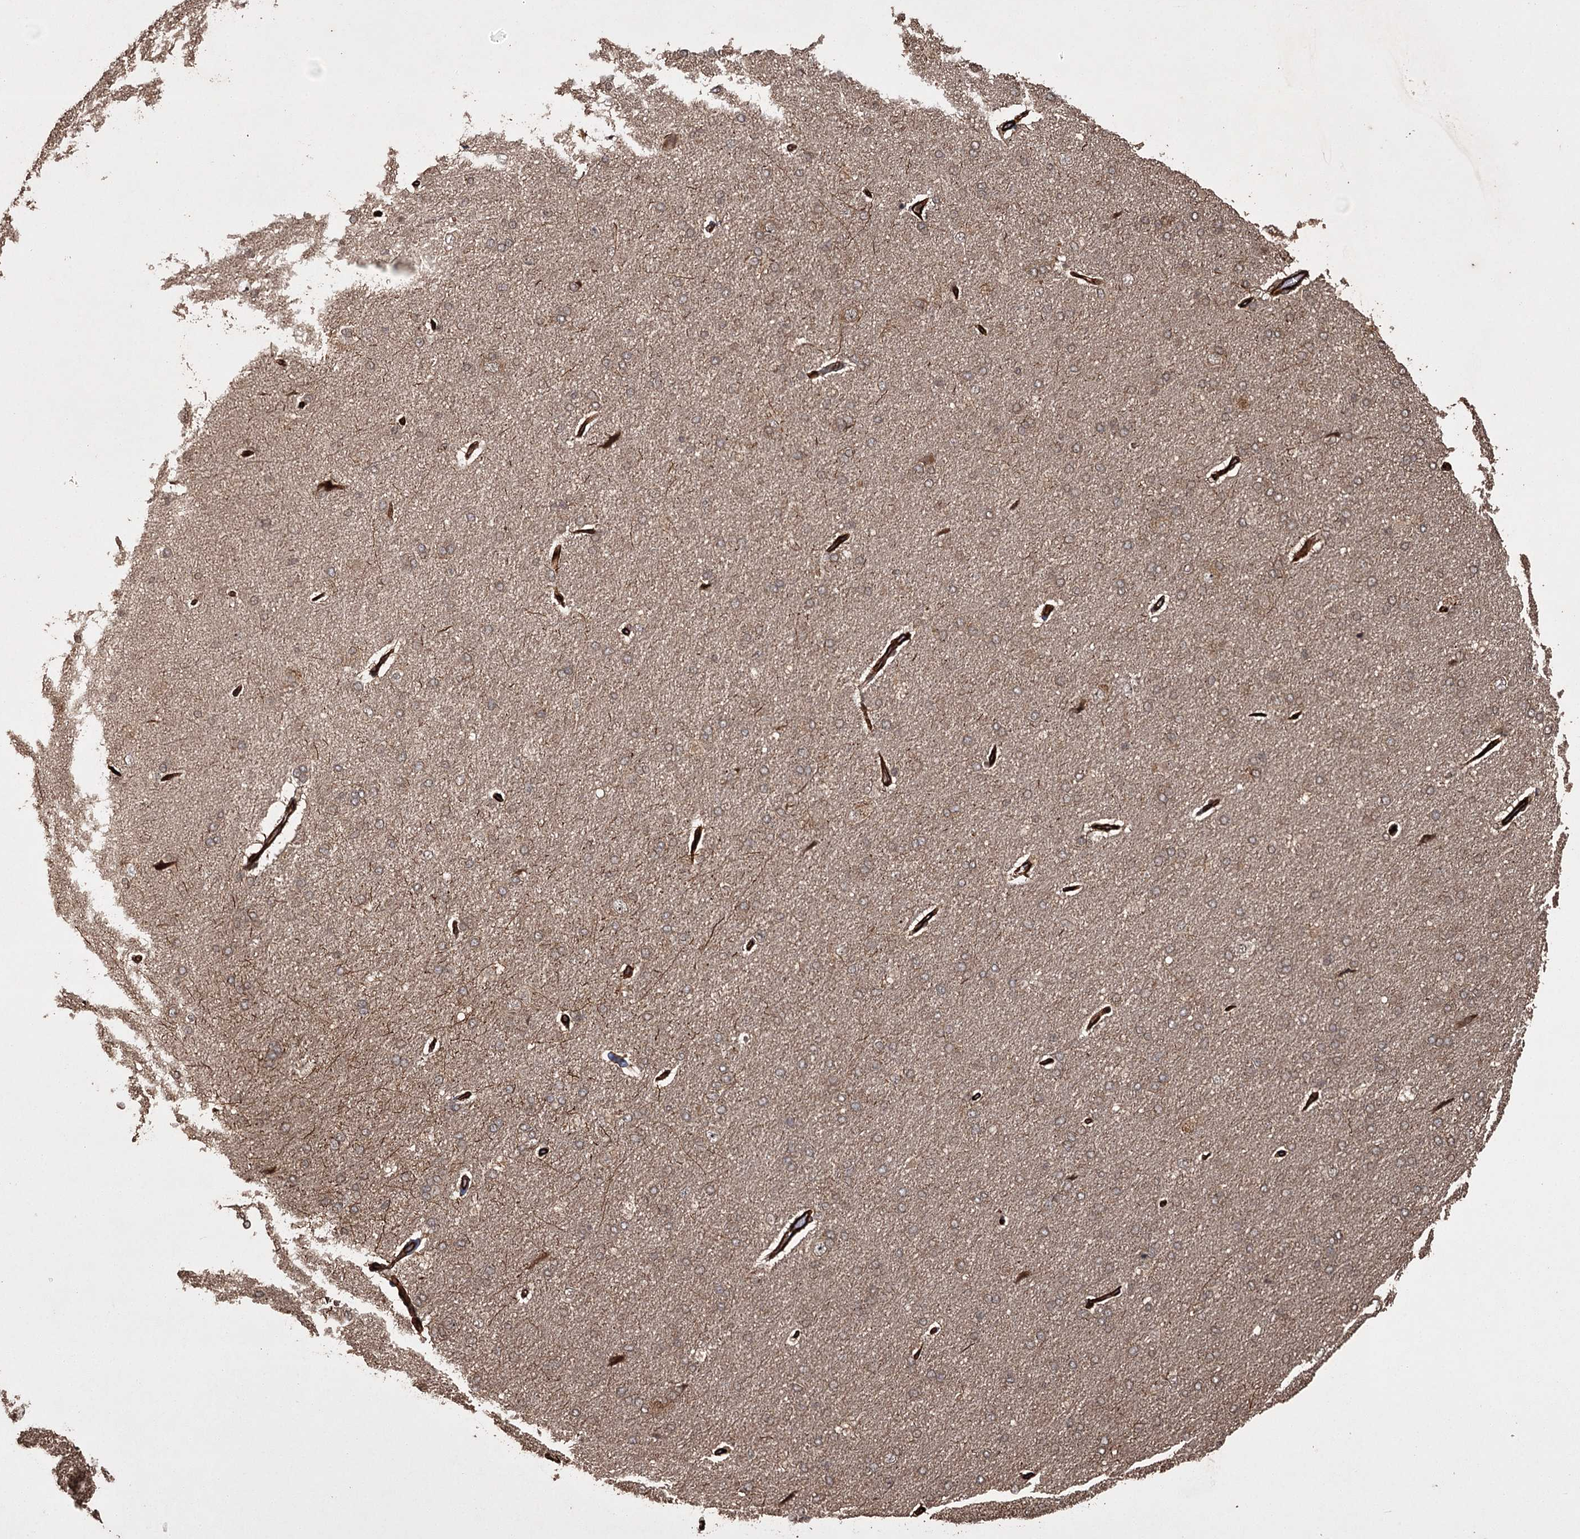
{"staining": {"intensity": "strong", "quantity": ">75%", "location": "cytoplasmic/membranous"}, "tissue": "cerebral cortex", "cell_type": "Endothelial cells", "image_type": "normal", "snomed": [{"axis": "morphology", "description": "Normal tissue, NOS"}, {"axis": "topography", "description": "Cerebral cortex"}], "caption": "Unremarkable cerebral cortex exhibits strong cytoplasmic/membranous positivity in approximately >75% of endothelial cells (Brightfield microscopy of DAB IHC at high magnification)..", "gene": "RPAP3", "patient": {"sex": "male", "age": 62}}